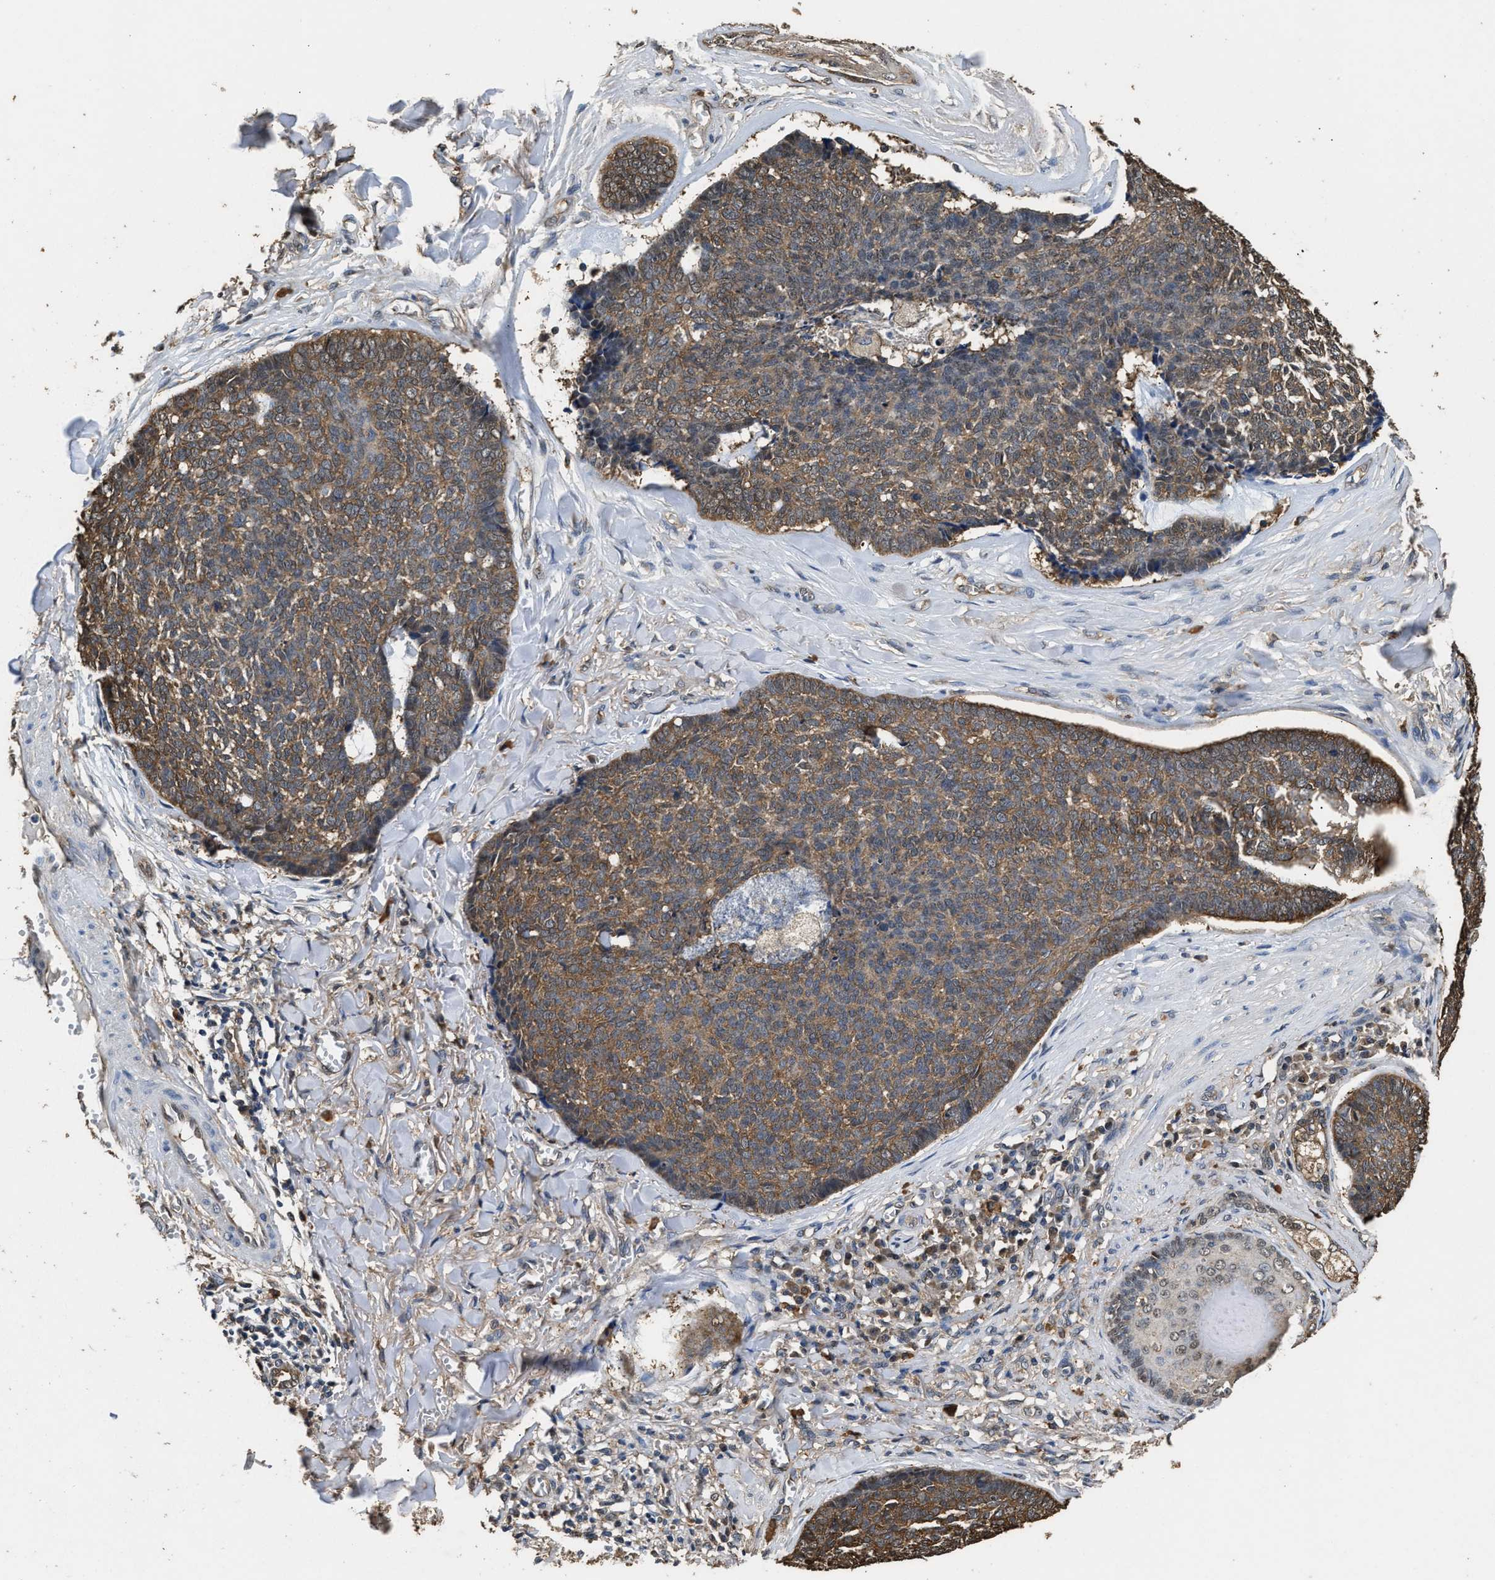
{"staining": {"intensity": "moderate", "quantity": ">75%", "location": "cytoplasmic/membranous,nuclear"}, "tissue": "skin cancer", "cell_type": "Tumor cells", "image_type": "cancer", "snomed": [{"axis": "morphology", "description": "Basal cell carcinoma"}, {"axis": "topography", "description": "Skin"}], "caption": "This is a histology image of immunohistochemistry staining of skin cancer (basal cell carcinoma), which shows moderate staining in the cytoplasmic/membranous and nuclear of tumor cells.", "gene": "YWHAE", "patient": {"sex": "male", "age": 84}}